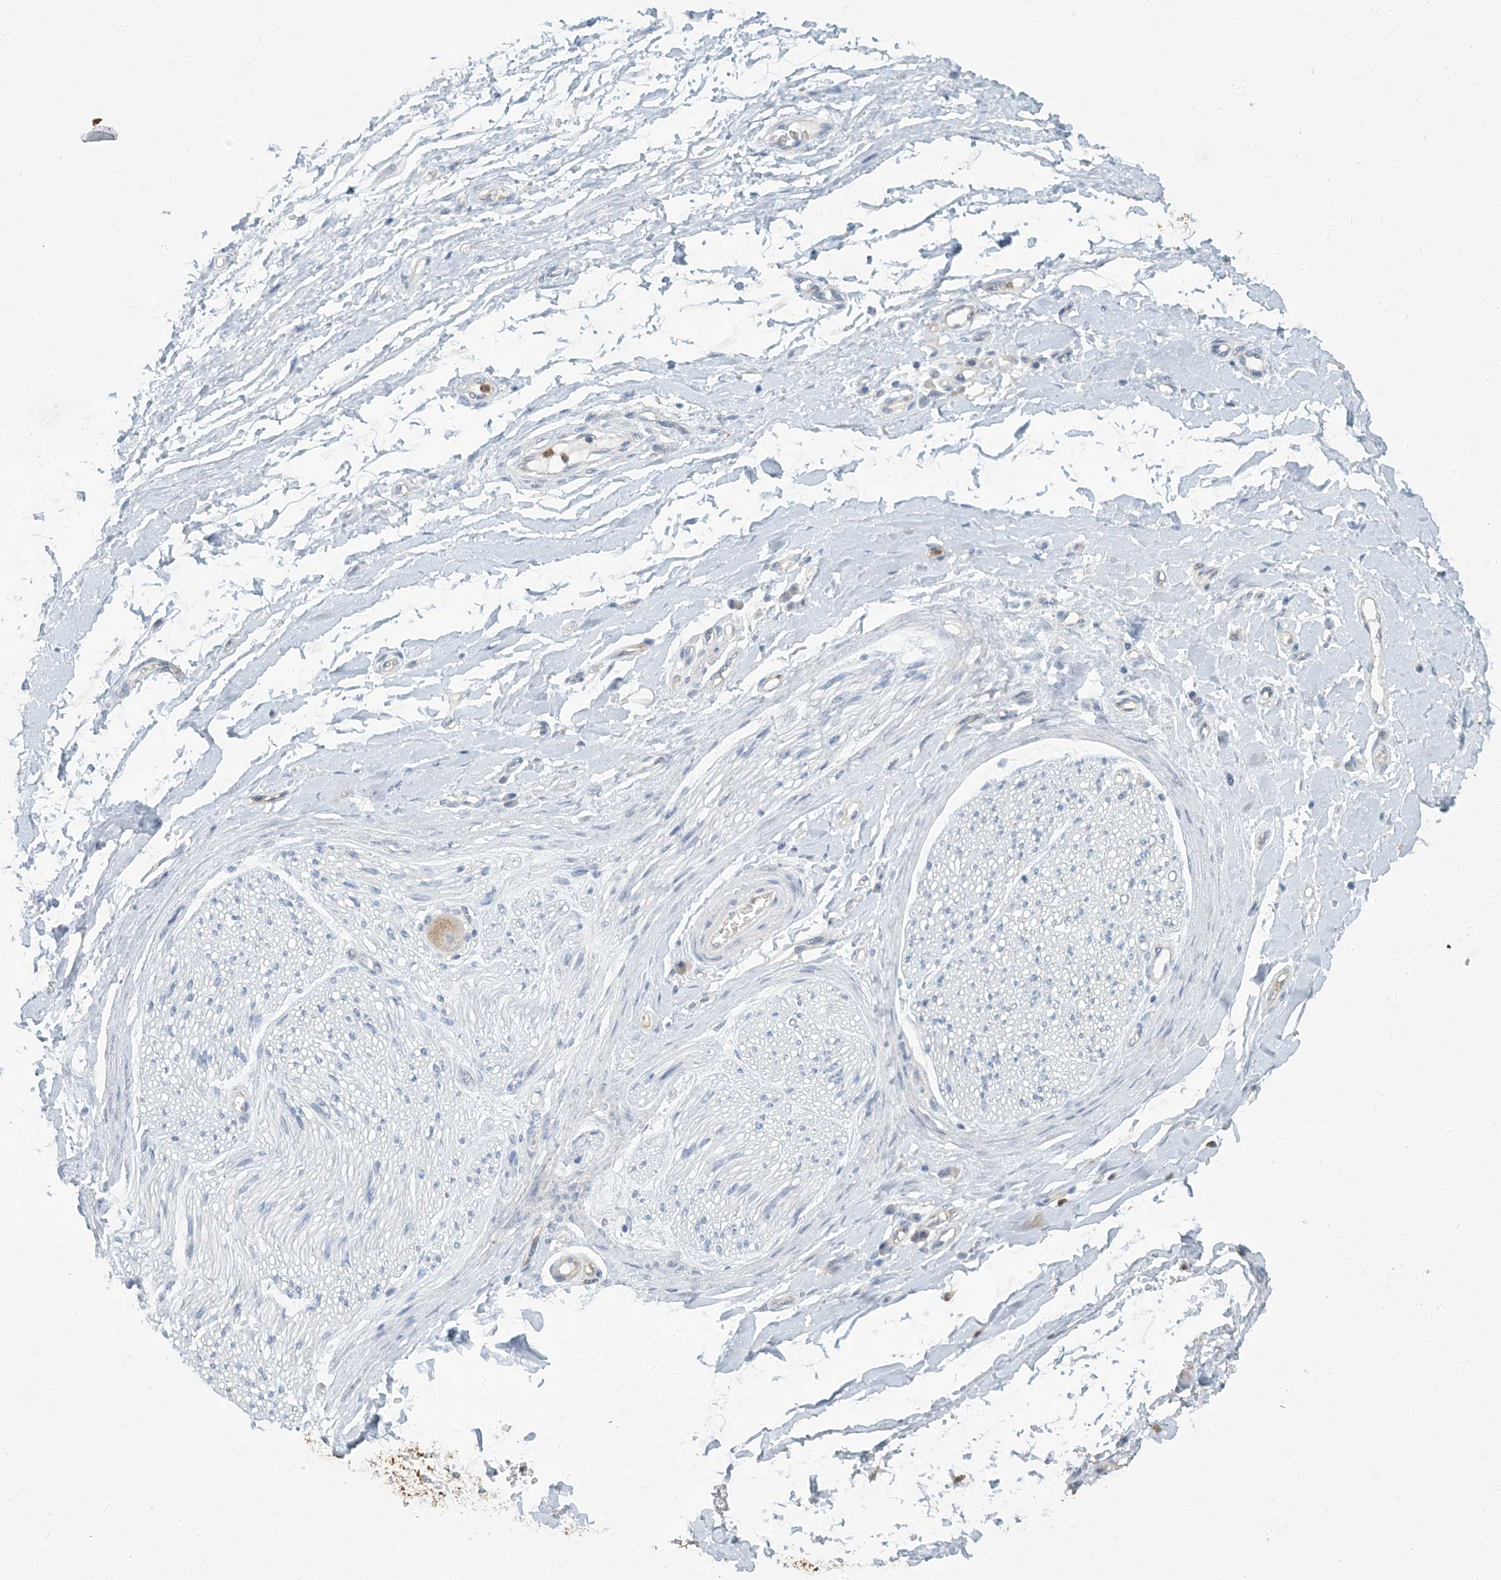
{"staining": {"intensity": "moderate", "quantity": "<25%", "location": "cytoplasmic/membranous"}, "tissue": "adipose tissue", "cell_type": "Adipocytes", "image_type": "normal", "snomed": [{"axis": "morphology", "description": "Normal tissue, NOS"}, {"axis": "morphology", "description": "Adenocarcinoma, NOS"}, {"axis": "topography", "description": "Stomach, upper"}, {"axis": "topography", "description": "Peripheral nerve tissue"}], "caption": "High-power microscopy captured an immunohistochemistry (IHC) micrograph of unremarkable adipose tissue, revealing moderate cytoplasmic/membranous staining in about <25% of adipocytes.", "gene": "EPHA4", "patient": {"sex": "male", "age": 62}}